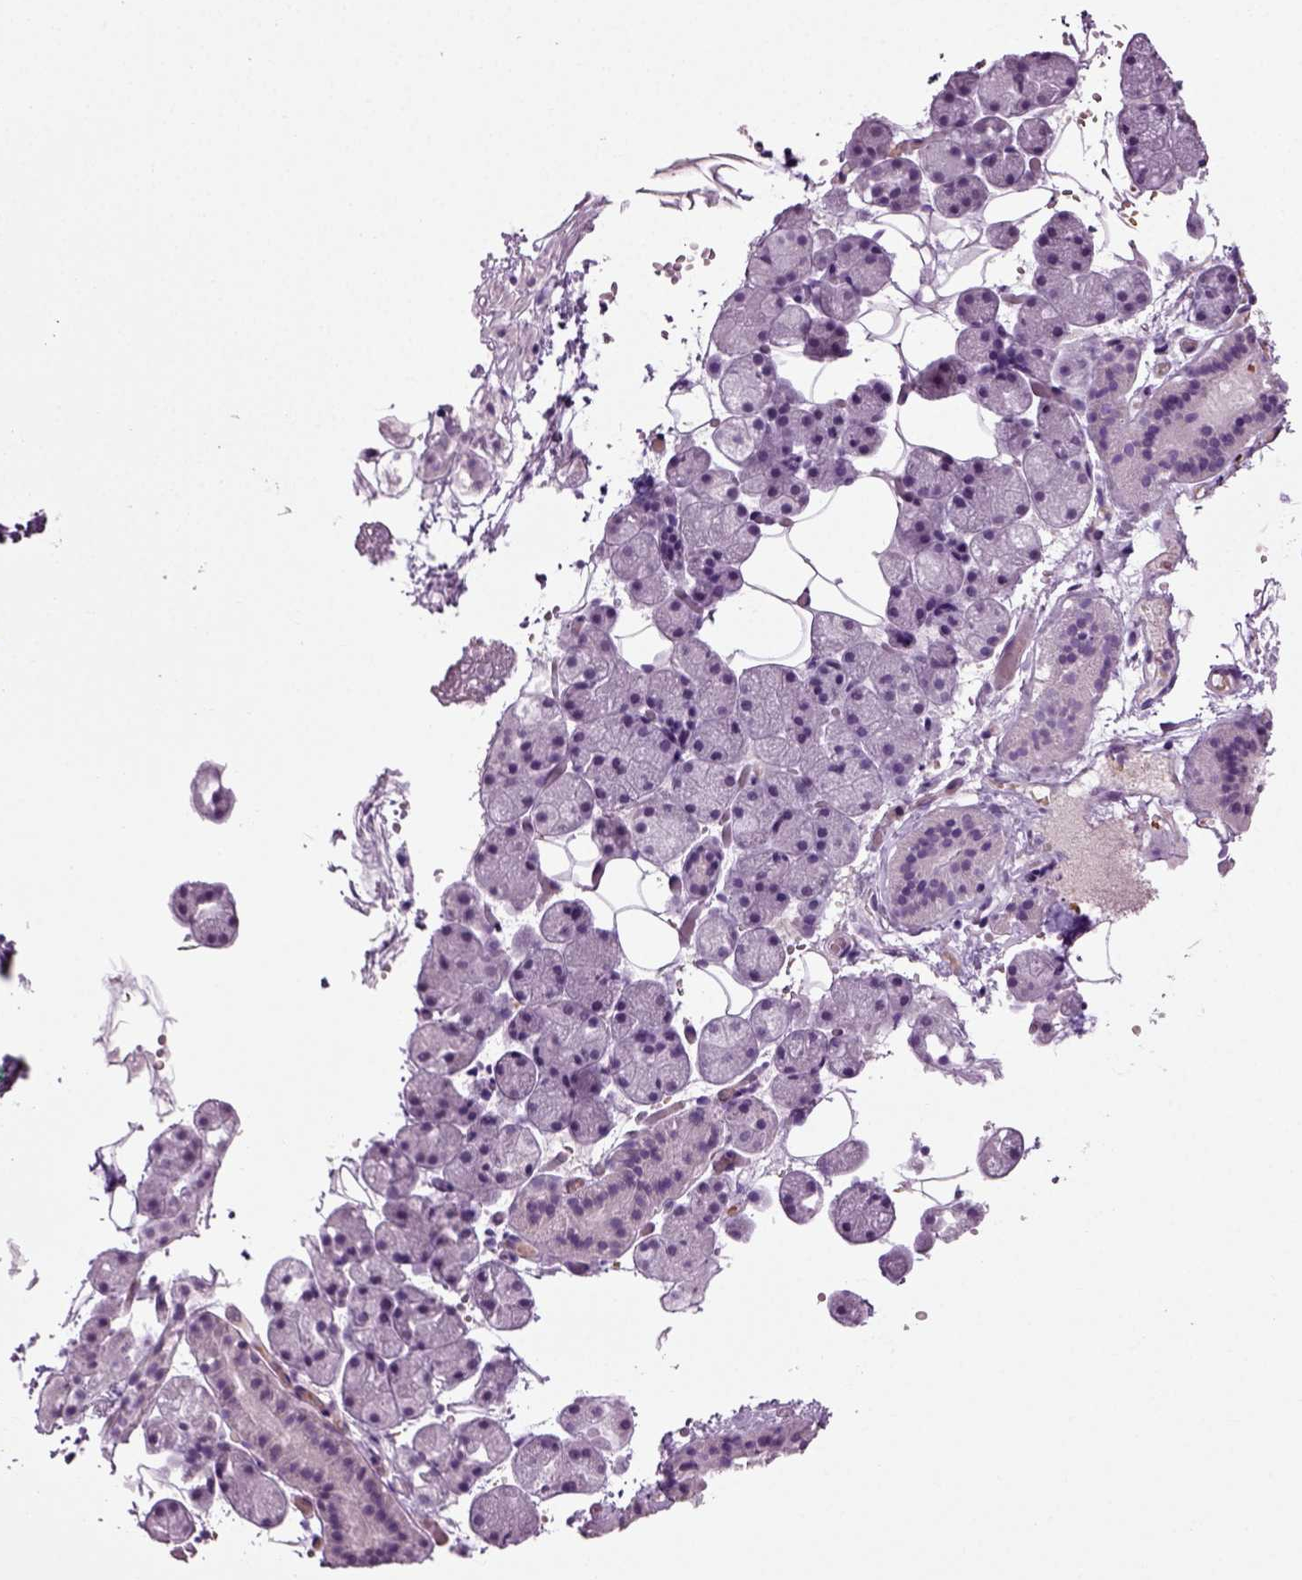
{"staining": {"intensity": "negative", "quantity": "none", "location": "none"}, "tissue": "salivary gland", "cell_type": "Glandular cells", "image_type": "normal", "snomed": [{"axis": "morphology", "description": "Normal tissue, NOS"}, {"axis": "topography", "description": "Salivary gland"}], "caption": "Immunohistochemical staining of normal salivary gland reveals no significant positivity in glandular cells.", "gene": "ZC2HC1C", "patient": {"sex": "male", "age": 38}}